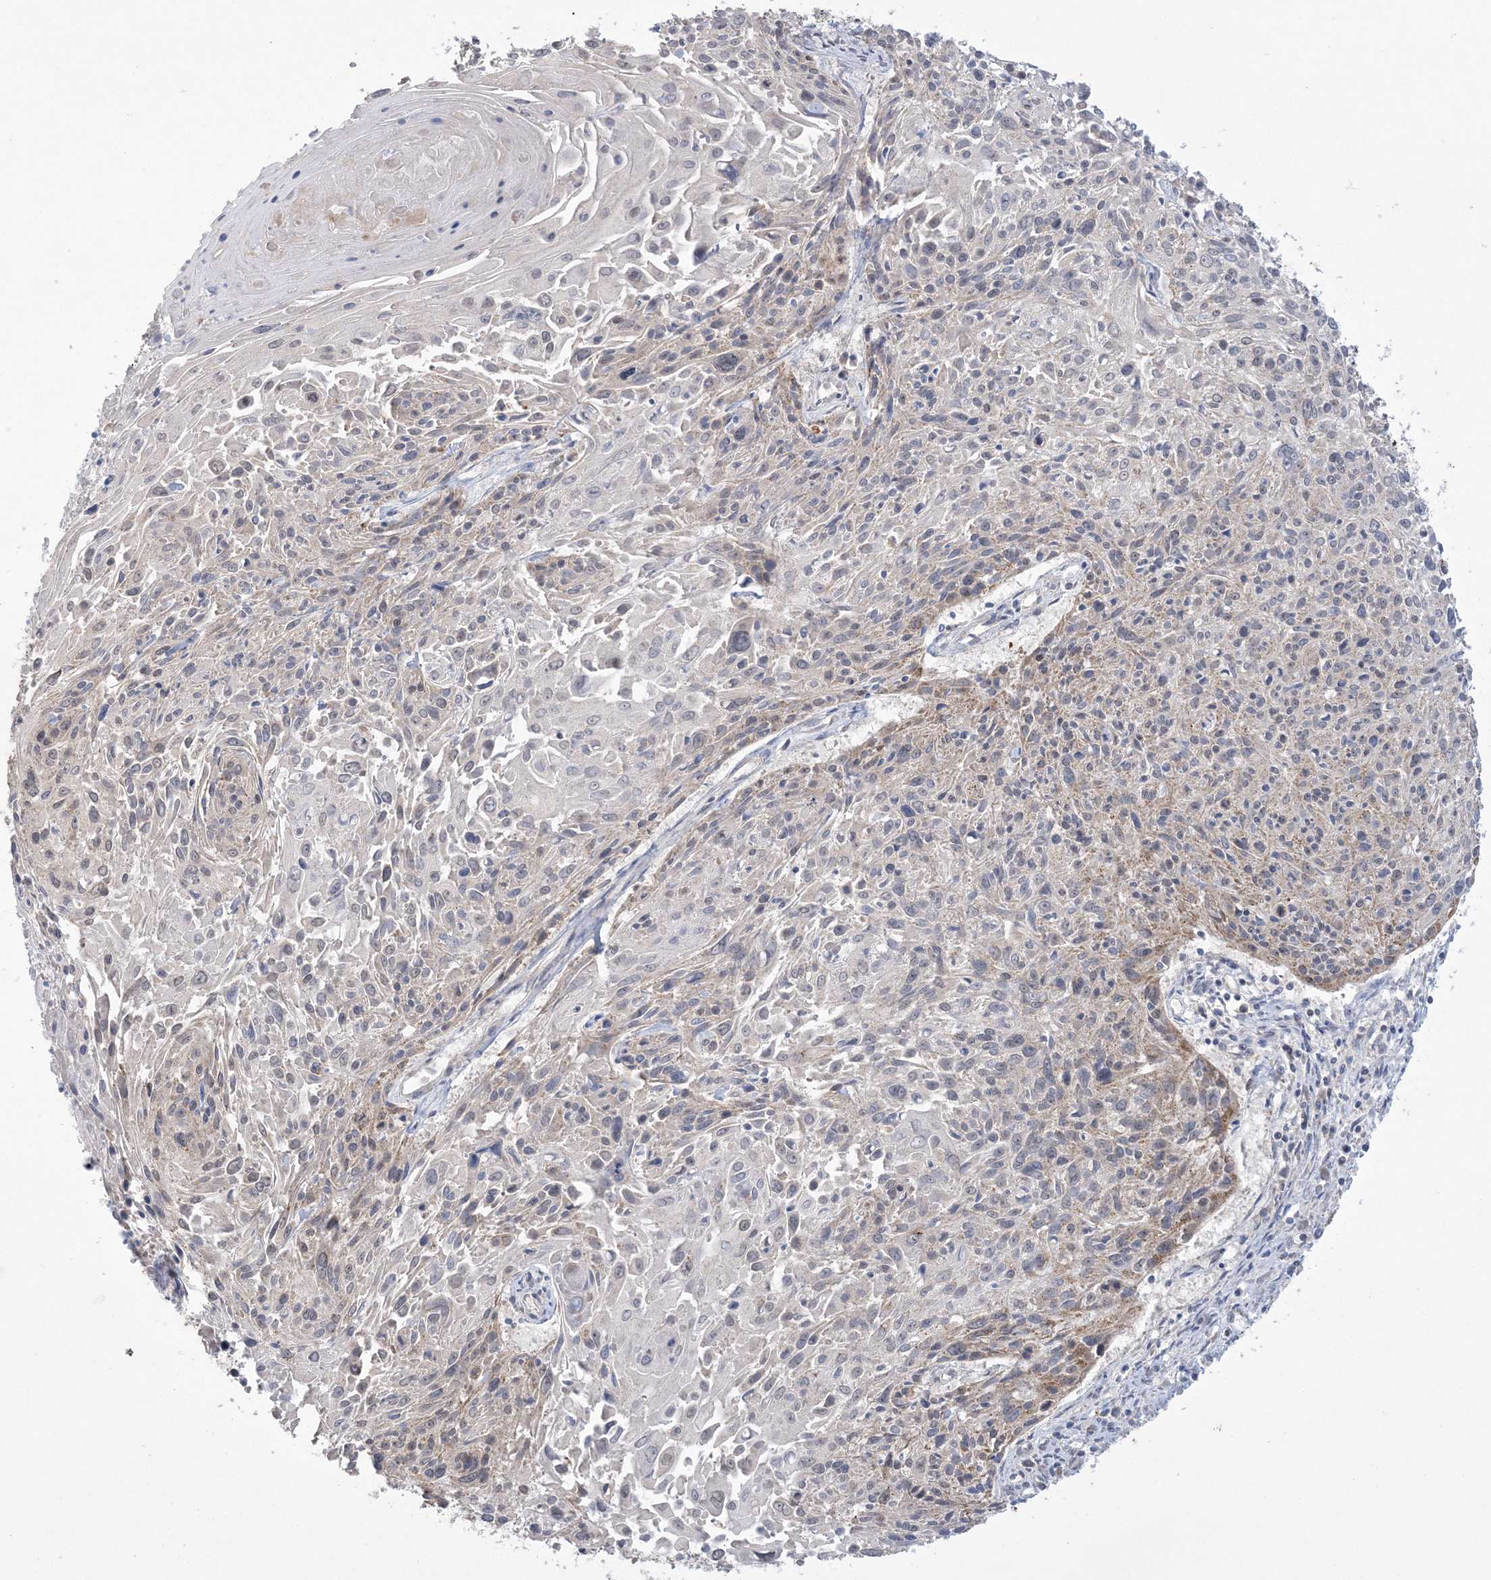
{"staining": {"intensity": "weak", "quantity": "<25%", "location": "cytoplasmic/membranous,nuclear"}, "tissue": "cervical cancer", "cell_type": "Tumor cells", "image_type": "cancer", "snomed": [{"axis": "morphology", "description": "Squamous cell carcinoma, NOS"}, {"axis": "topography", "description": "Cervix"}], "caption": "The image displays no staining of tumor cells in cervical squamous cell carcinoma.", "gene": "TRMT10C", "patient": {"sex": "female", "age": 51}}